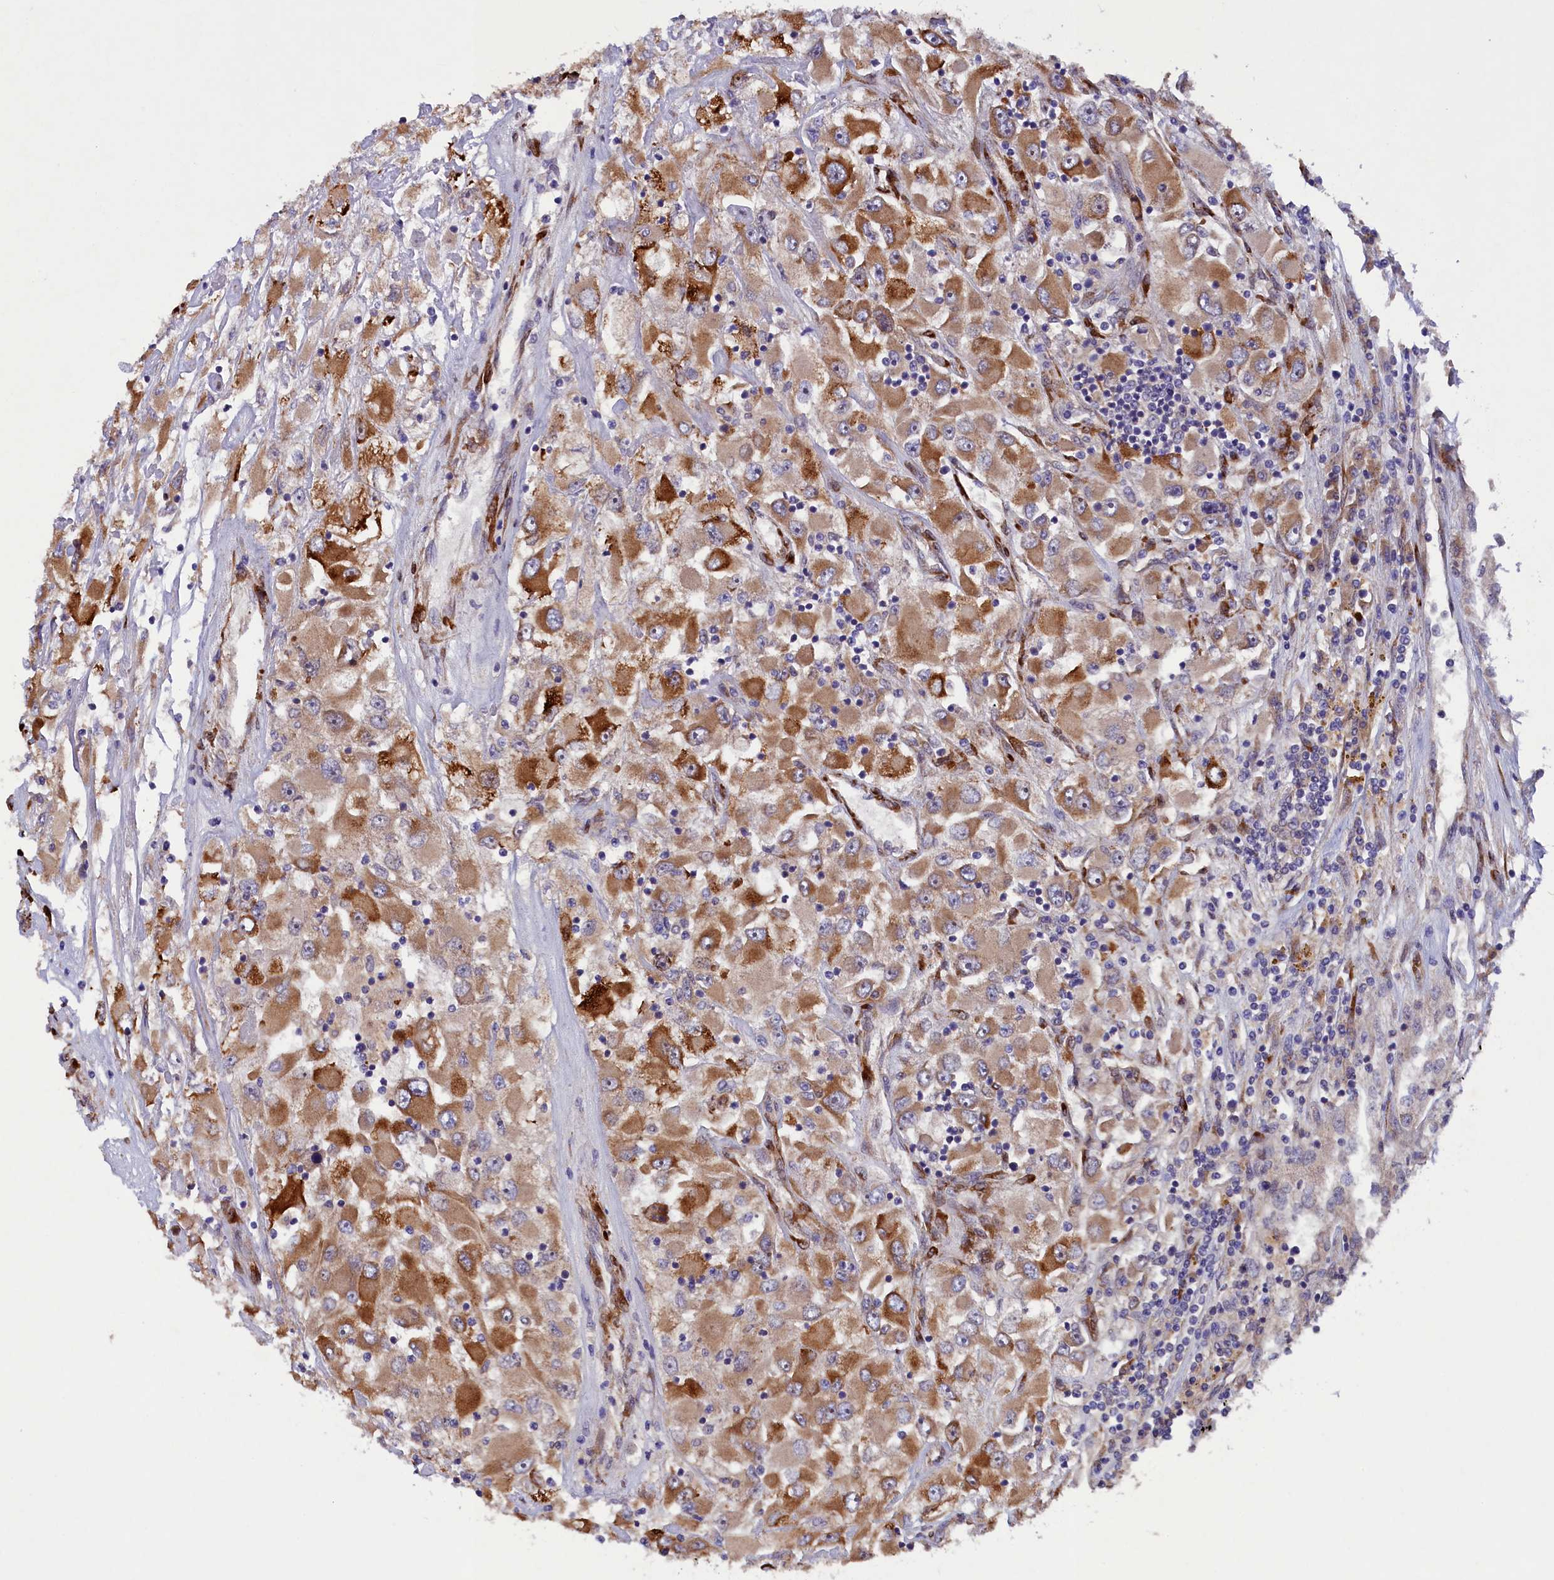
{"staining": {"intensity": "moderate", "quantity": ">75%", "location": "cytoplasmic/membranous"}, "tissue": "renal cancer", "cell_type": "Tumor cells", "image_type": "cancer", "snomed": [{"axis": "morphology", "description": "Adenocarcinoma, NOS"}, {"axis": "topography", "description": "Kidney"}], "caption": "Brown immunohistochemical staining in human renal cancer exhibits moderate cytoplasmic/membranous expression in approximately >75% of tumor cells.", "gene": "ARRDC4", "patient": {"sex": "female", "age": 52}}